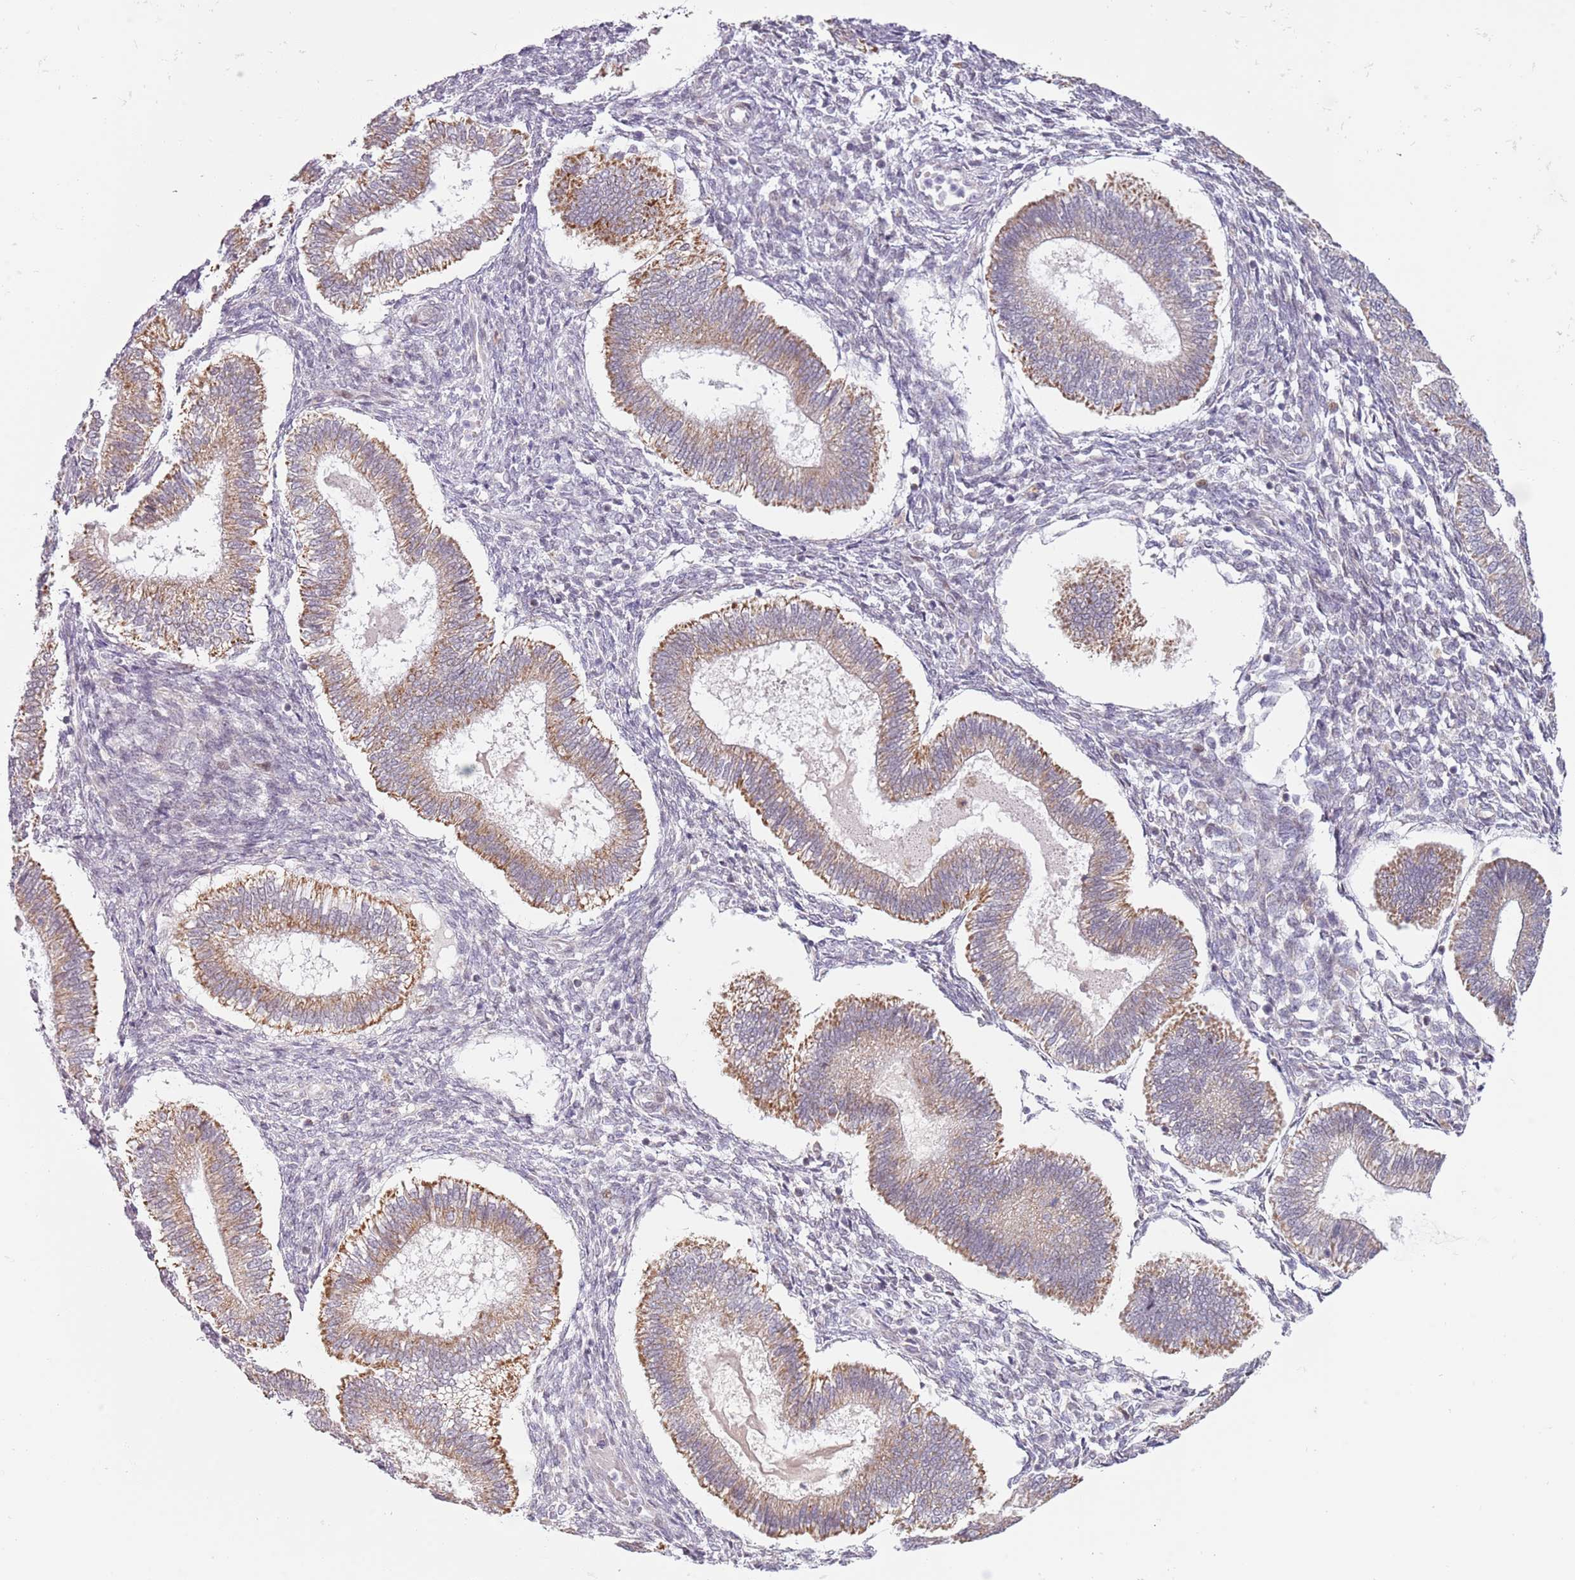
{"staining": {"intensity": "negative", "quantity": "none", "location": "none"}, "tissue": "endometrium", "cell_type": "Cells in endometrial stroma", "image_type": "normal", "snomed": [{"axis": "morphology", "description": "Normal tissue, NOS"}, {"axis": "topography", "description": "Endometrium"}], "caption": "Micrograph shows no significant protein expression in cells in endometrial stroma of unremarkable endometrium. (Brightfield microscopy of DAB (3,3'-diaminobenzidine) IHC at high magnification).", "gene": "MLLT11", "patient": {"sex": "female", "age": 25}}